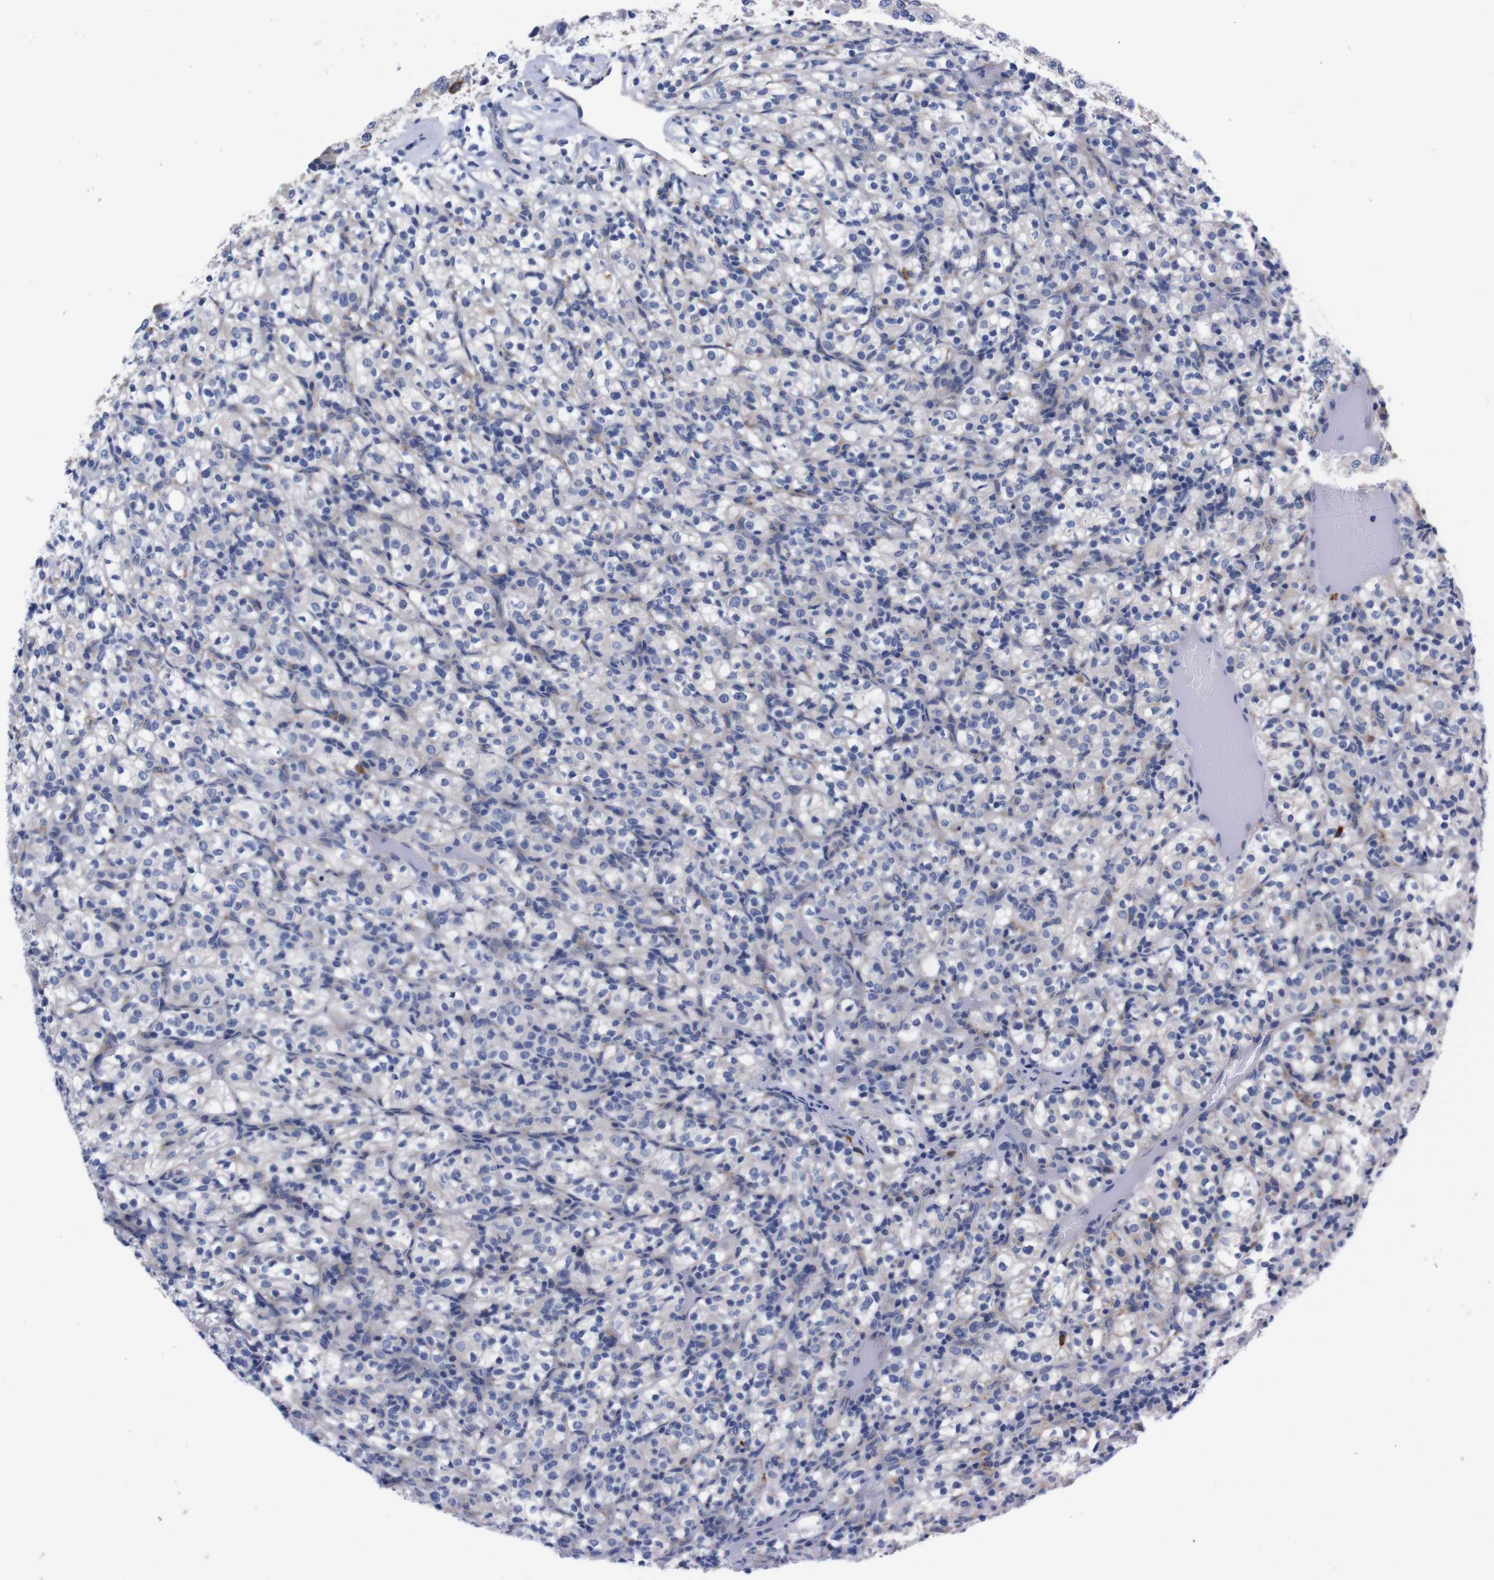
{"staining": {"intensity": "weak", "quantity": "<25%", "location": "cytoplasmic/membranous"}, "tissue": "renal cancer", "cell_type": "Tumor cells", "image_type": "cancer", "snomed": [{"axis": "morphology", "description": "Normal tissue, NOS"}, {"axis": "morphology", "description": "Adenocarcinoma, NOS"}, {"axis": "topography", "description": "Kidney"}], "caption": "Tumor cells are negative for protein expression in human renal adenocarcinoma.", "gene": "NEBL", "patient": {"sex": "female", "age": 72}}